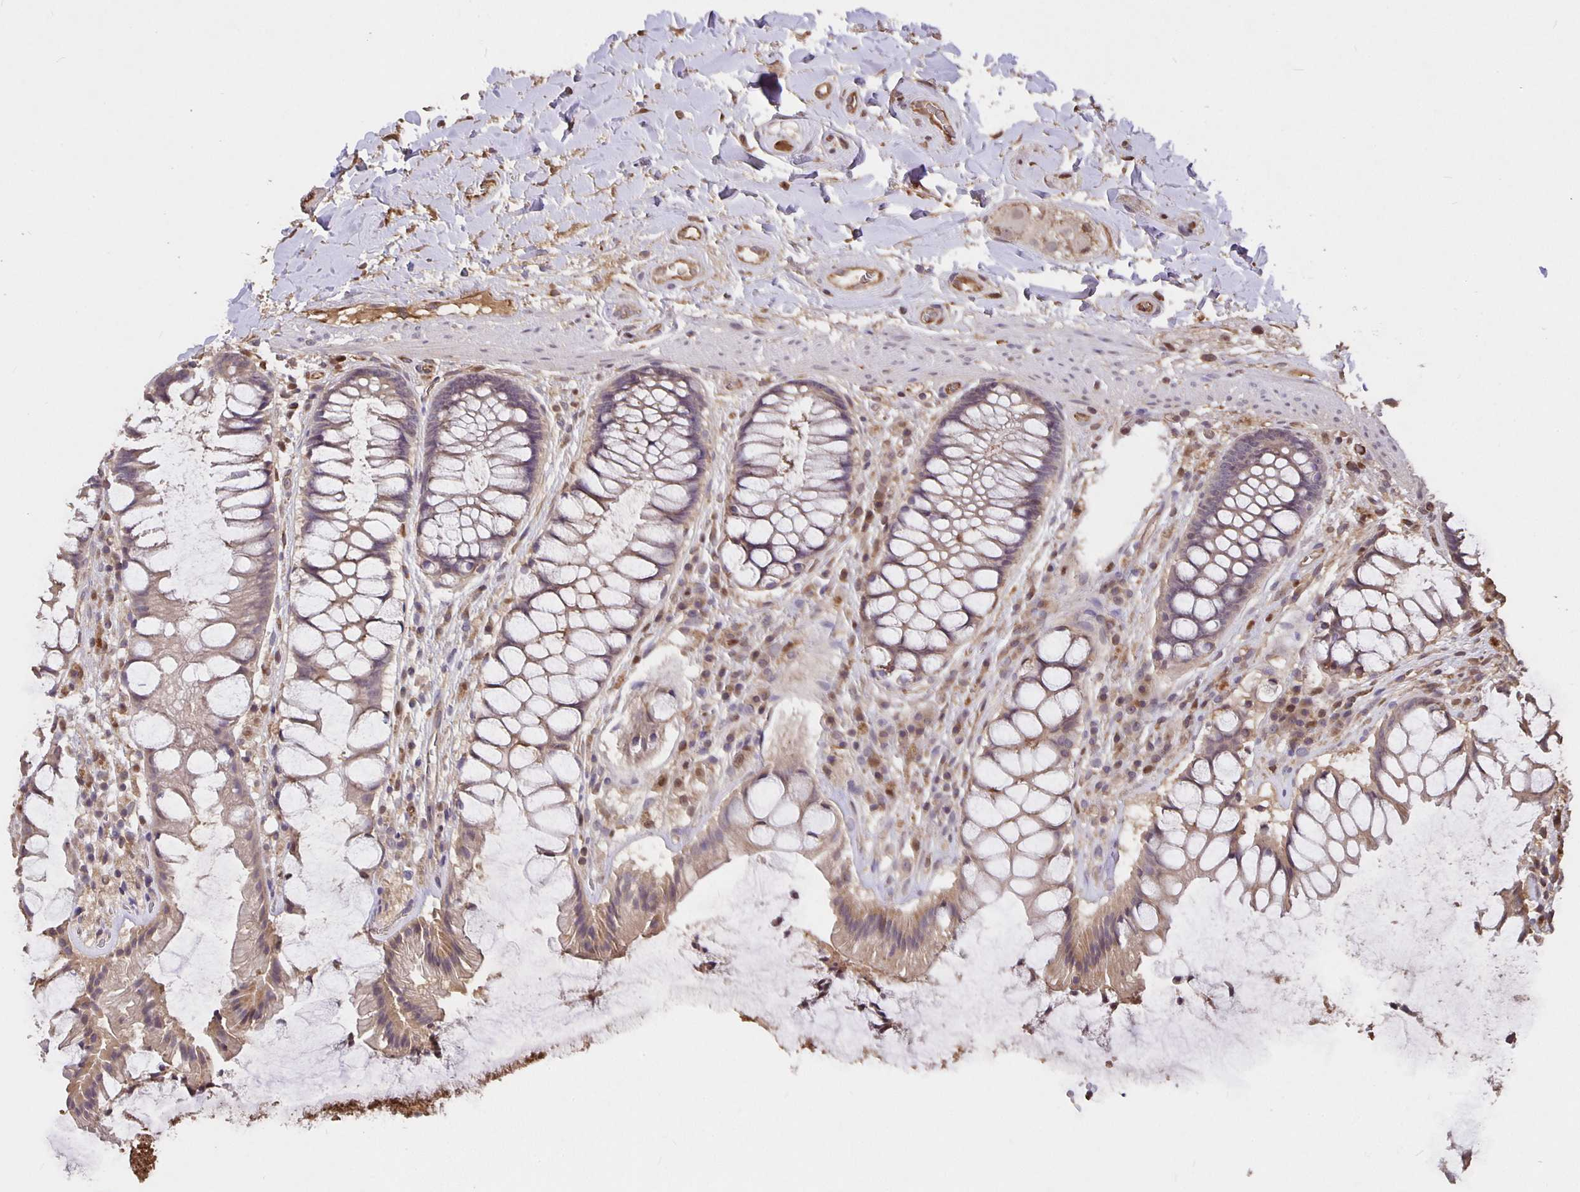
{"staining": {"intensity": "weak", "quantity": ">75%", "location": "cytoplasmic/membranous"}, "tissue": "rectum", "cell_type": "Glandular cells", "image_type": "normal", "snomed": [{"axis": "morphology", "description": "Normal tissue, NOS"}, {"axis": "topography", "description": "Rectum"}], "caption": "Immunohistochemistry (IHC) (DAB) staining of unremarkable rectum displays weak cytoplasmic/membranous protein expression in approximately >75% of glandular cells.", "gene": "NOG", "patient": {"sex": "female", "age": 58}}